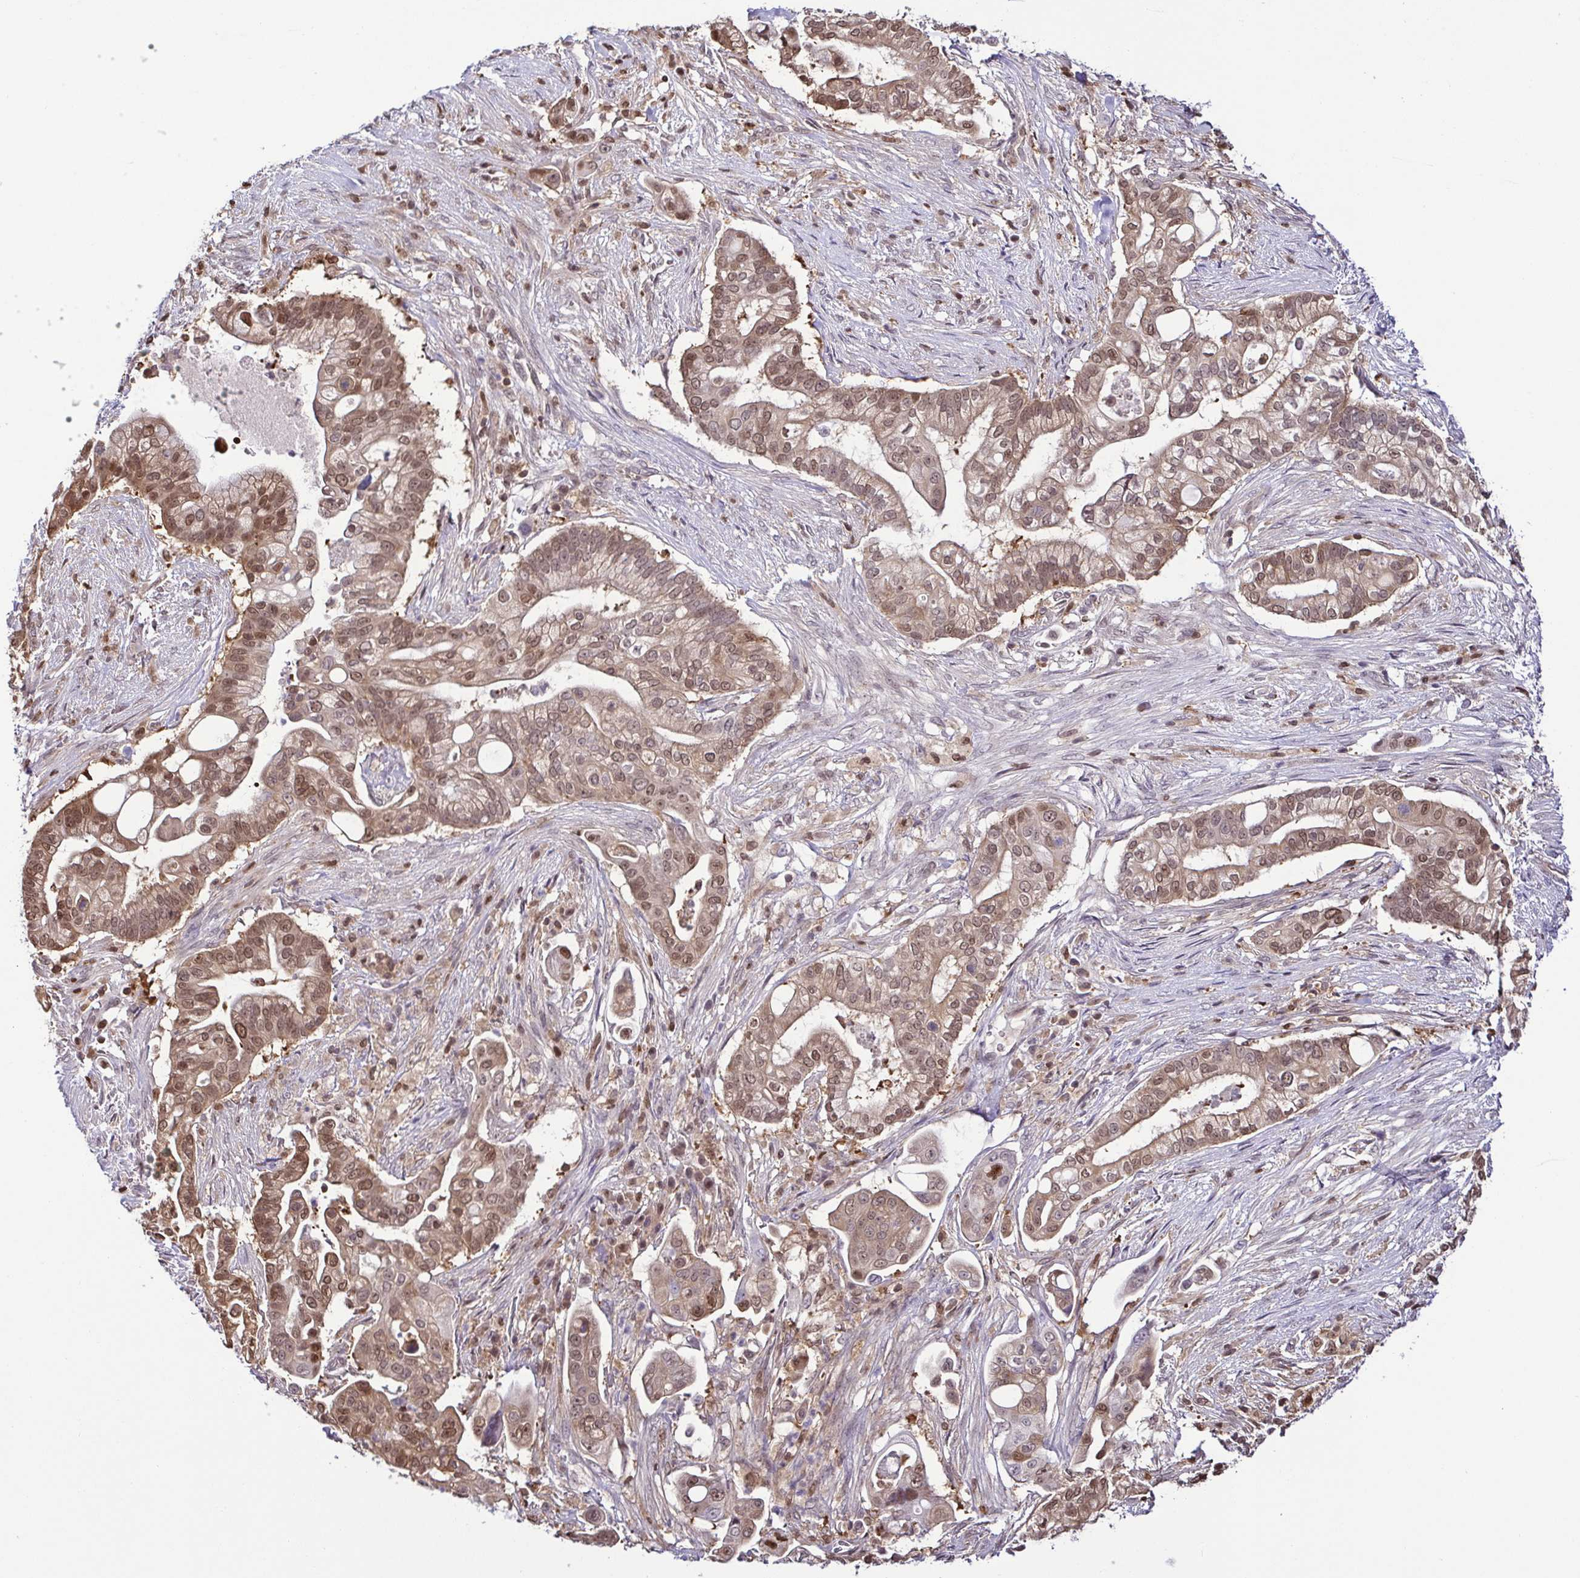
{"staining": {"intensity": "moderate", "quantity": ">75%", "location": "cytoplasmic/membranous,nuclear"}, "tissue": "pancreatic cancer", "cell_type": "Tumor cells", "image_type": "cancer", "snomed": [{"axis": "morphology", "description": "Adenocarcinoma, NOS"}, {"axis": "topography", "description": "Pancreas"}], "caption": "Human pancreatic cancer stained for a protein (brown) exhibits moderate cytoplasmic/membranous and nuclear positive positivity in about >75% of tumor cells.", "gene": "PSMB9", "patient": {"sex": "female", "age": 69}}